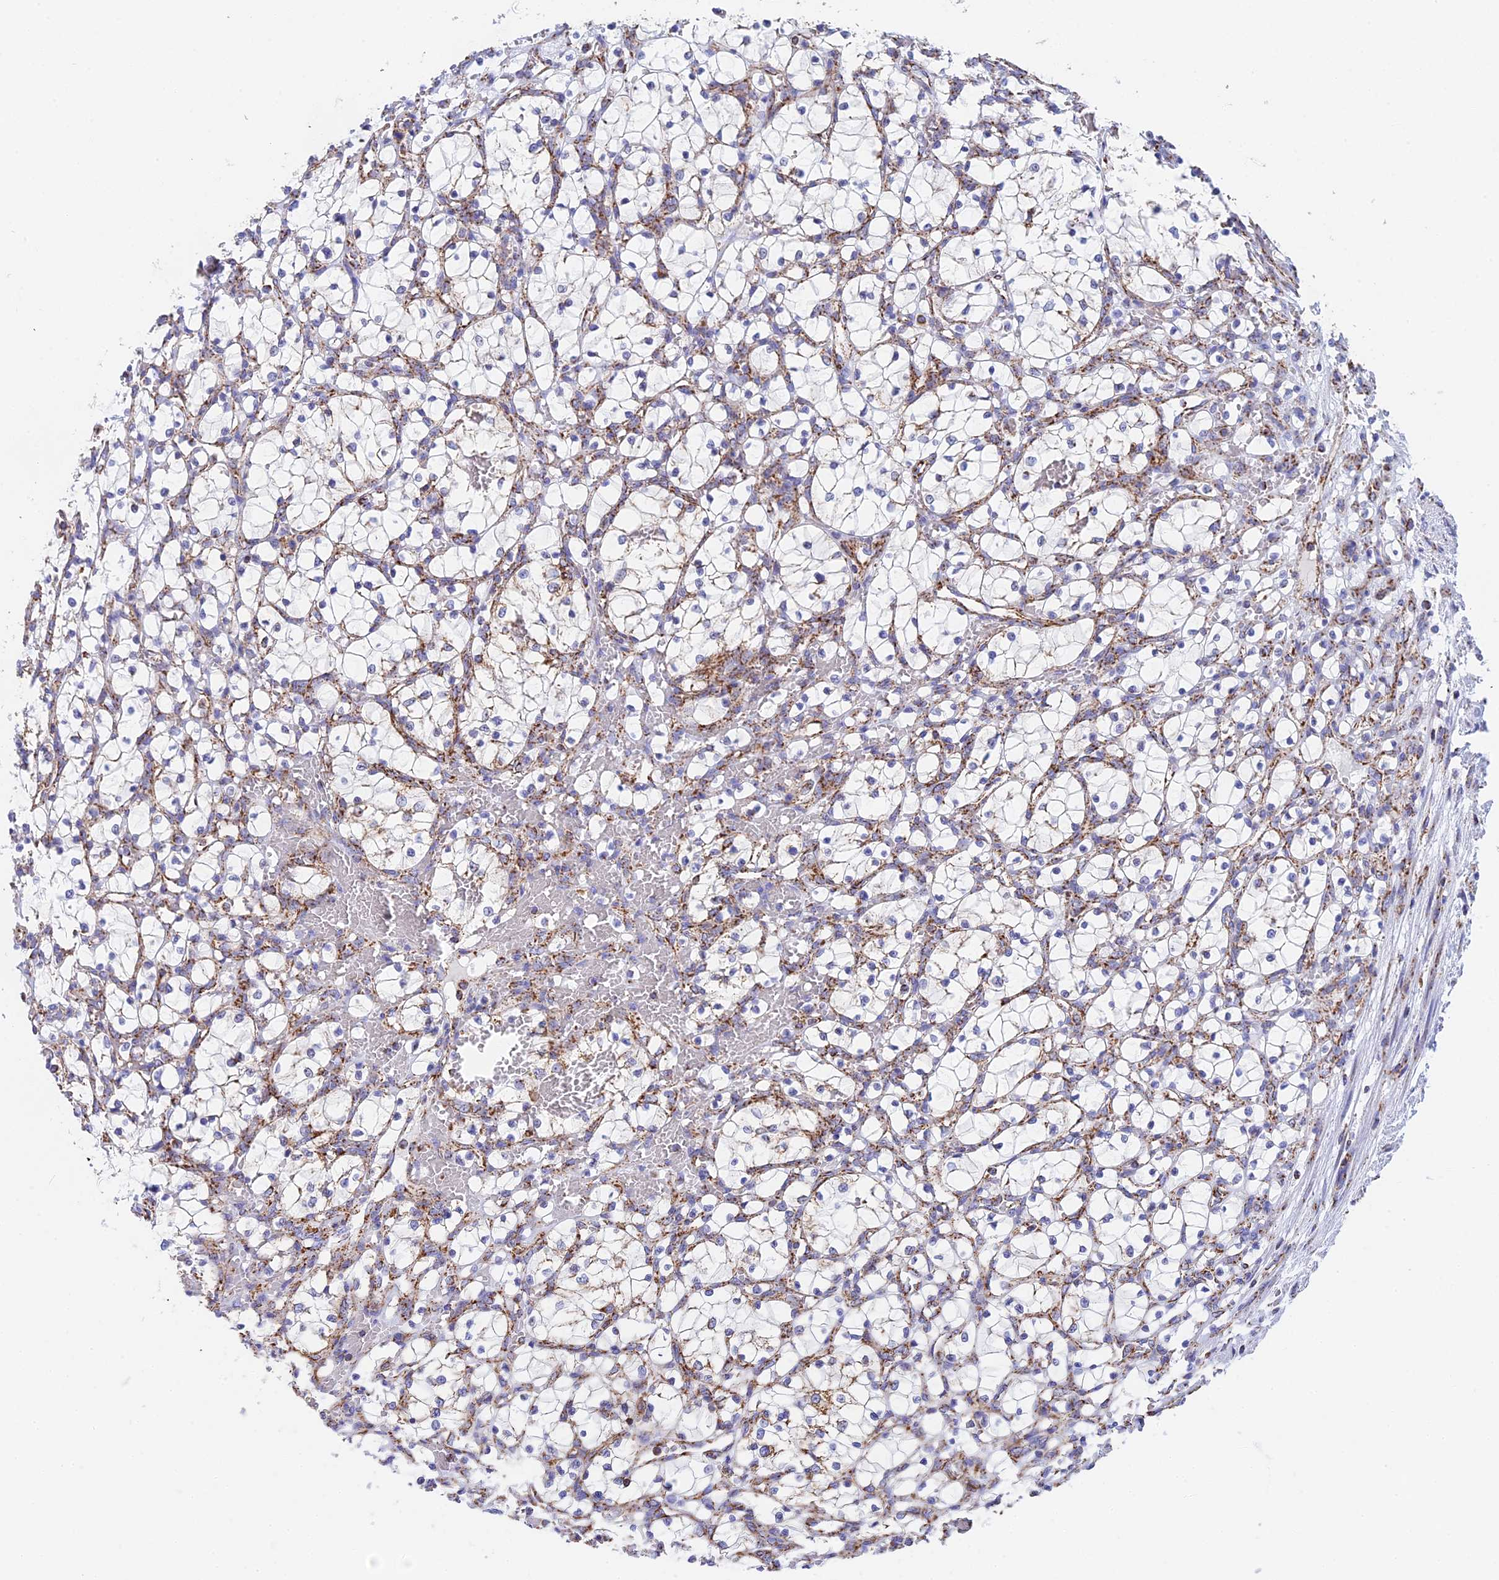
{"staining": {"intensity": "negative", "quantity": "none", "location": "none"}, "tissue": "renal cancer", "cell_type": "Tumor cells", "image_type": "cancer", "snomed": [{"axis": "morphology", "description": "Adenocarcinoma, NOS"}, {"axis": "topography", "description": "Kidney"}], "caption": "Tumor cells are negative for protein expression in human renal adenocarcinoma.", "gene": "NDUFA5", "patient": {"sex": "female", "age": 69}}